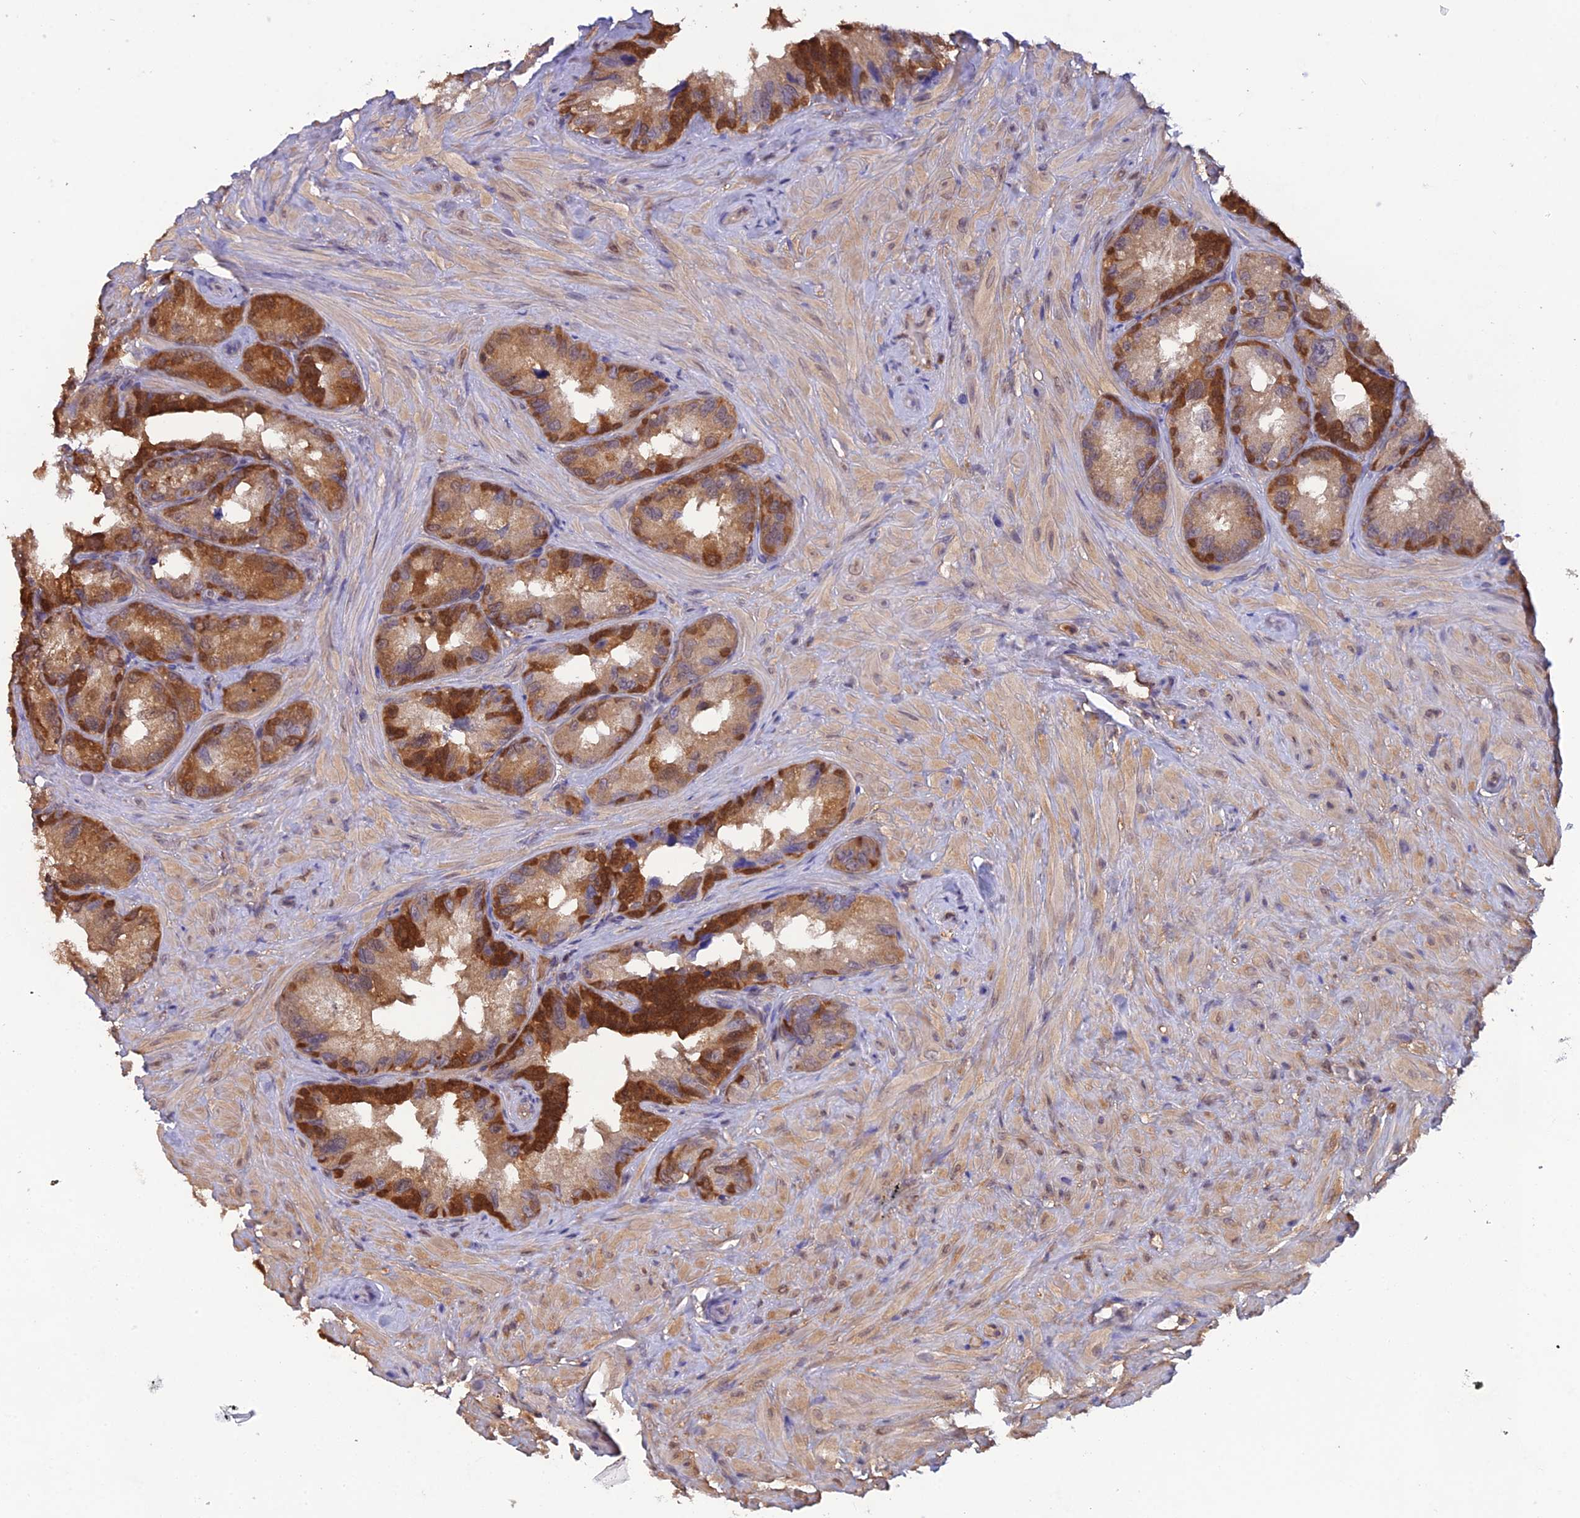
{"staining": {"intensity": "strong", "quantity": "25%-75%", "location": "cytoplasmic/membranous,nuclear"}, "tissue": "seminal vesicle", "cell_type": "Glandular cells", "image_type": "normal", "snomed": [{"axis": "morphology", "description": "Normal tissue, NOS"}, {"axis": "topography", "description": "Seminal veicle"}, {"axis": "topography", "description": "Peripheral nerve tissue"}], "caption": "IHC micrograph of normal seminal vesicle stained for a protein (brown), which displays high levels of strong cytoplasmic/membranous,nuclear positivity in approximately 25%-75% of glandular cells.", "gene": "HINT1", "patient": {"sex": "male", "age": 67}}